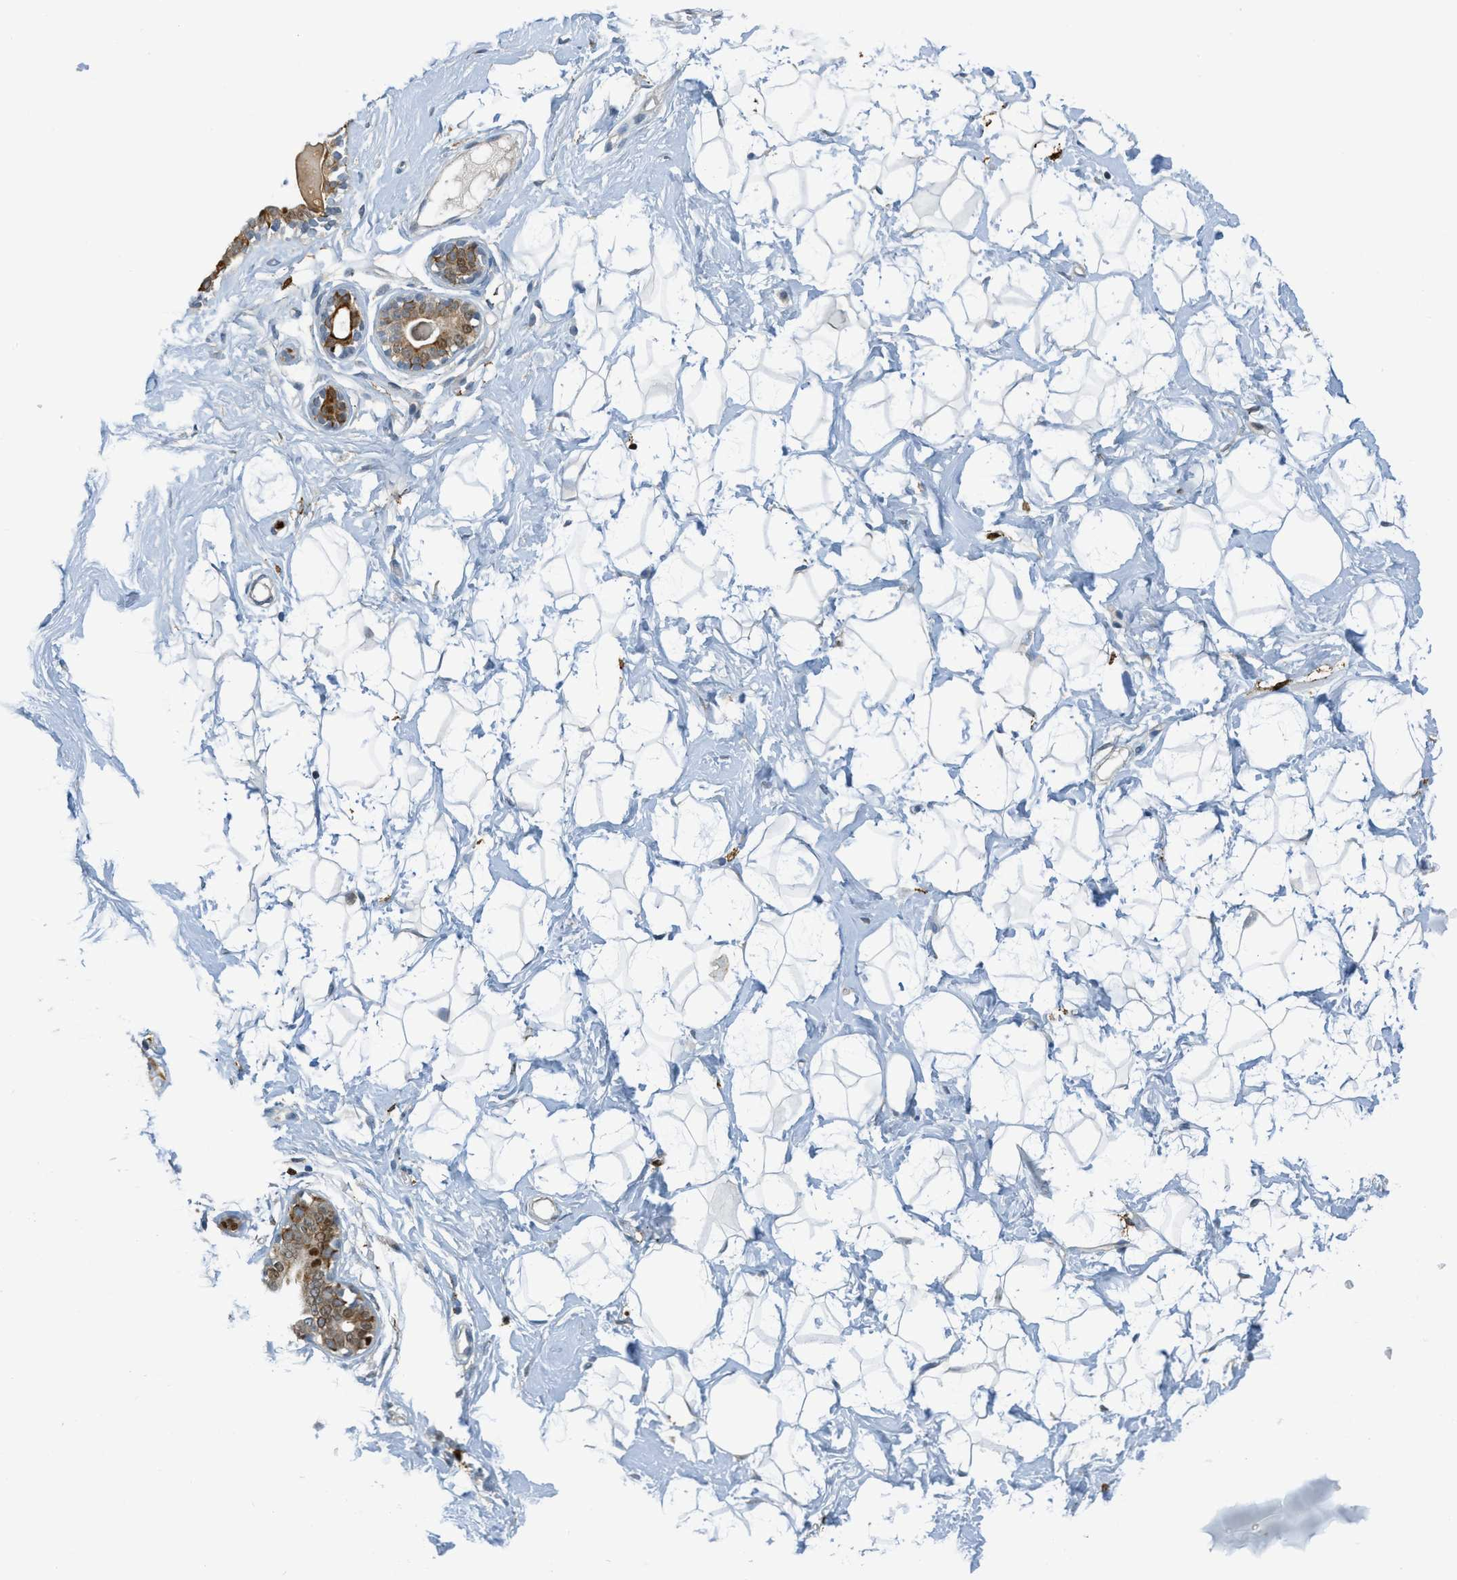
{"staining": {"intensity": "negative", "quantity": "none", "location": "none"}, "tissue": "breast", "cell_type": "Adipocytes", "image_type": "normal", "snomed": [{"axis": "morphology", "description": "Normal tissue, NOS"}, {"axis": "topography", "description": "Breast"}], "caption": "Immunohistochemistry (IHC) micrograph of normal breast: breast stained with DAB reveals no significant protein expression in adipocytes. The staining was performed using DAB (3,3'-diaminobenzidine) to visualize the protein expression in brown, while the nuclei were stained in blue with hematoxylin (Magnification: 20x).", "gene": "SH3D19", "patient": {"sex": "female", "age": 23}}